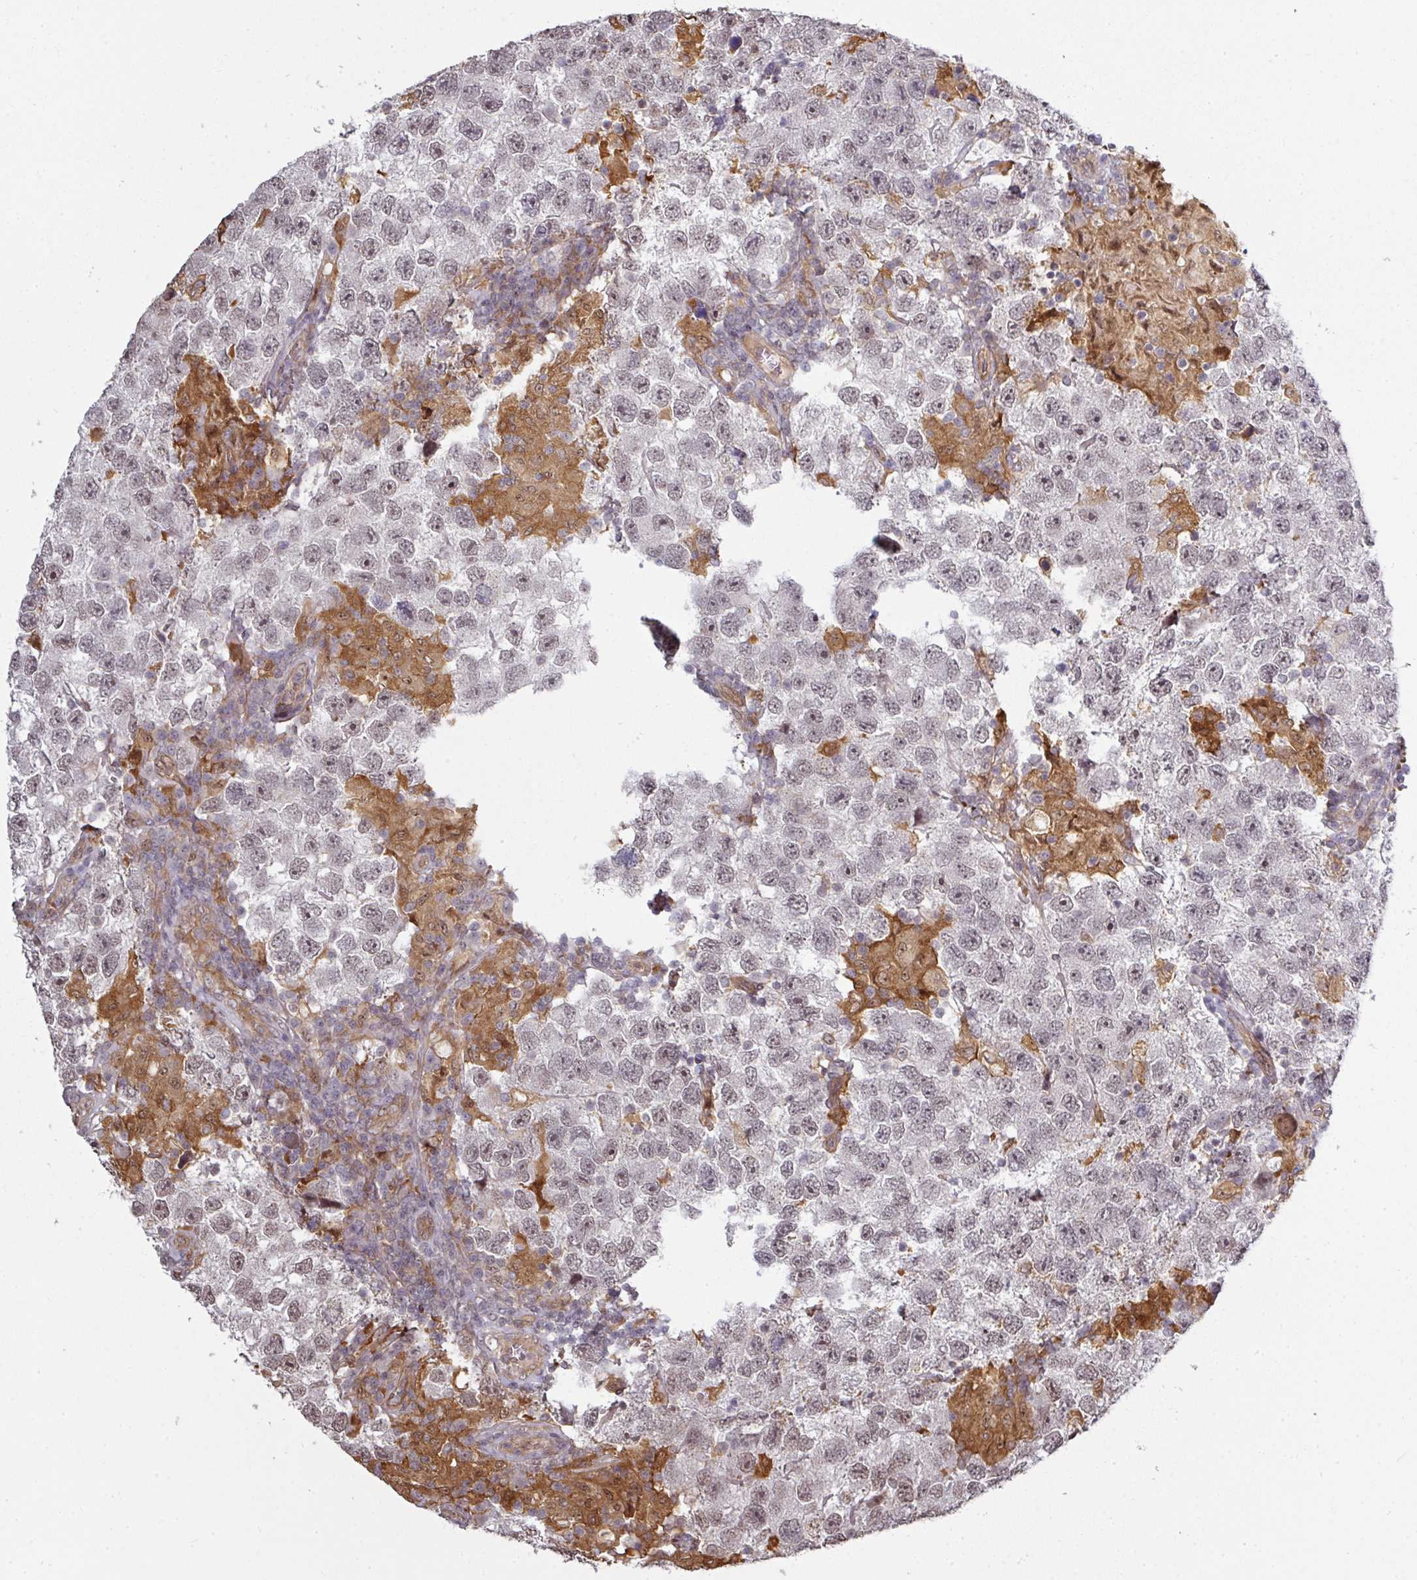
{"staining": {"intensity": "weak", "quantity": "<25%", "location": "nuclear"}, "tissue": "testis cancer", "cell_type": "Tumor cells", "image_type": "cancer", "snomed": [{"axis": "morphology", "description": "Seminoma, NOS"}, {"axis": "topography", "description": "Testis"}], "caption": "IHC of human testis cancer exhibits no positivity in tumor cells.", "gene": "GTF2H3", "patient": {"sex": "male", "age": 26}}